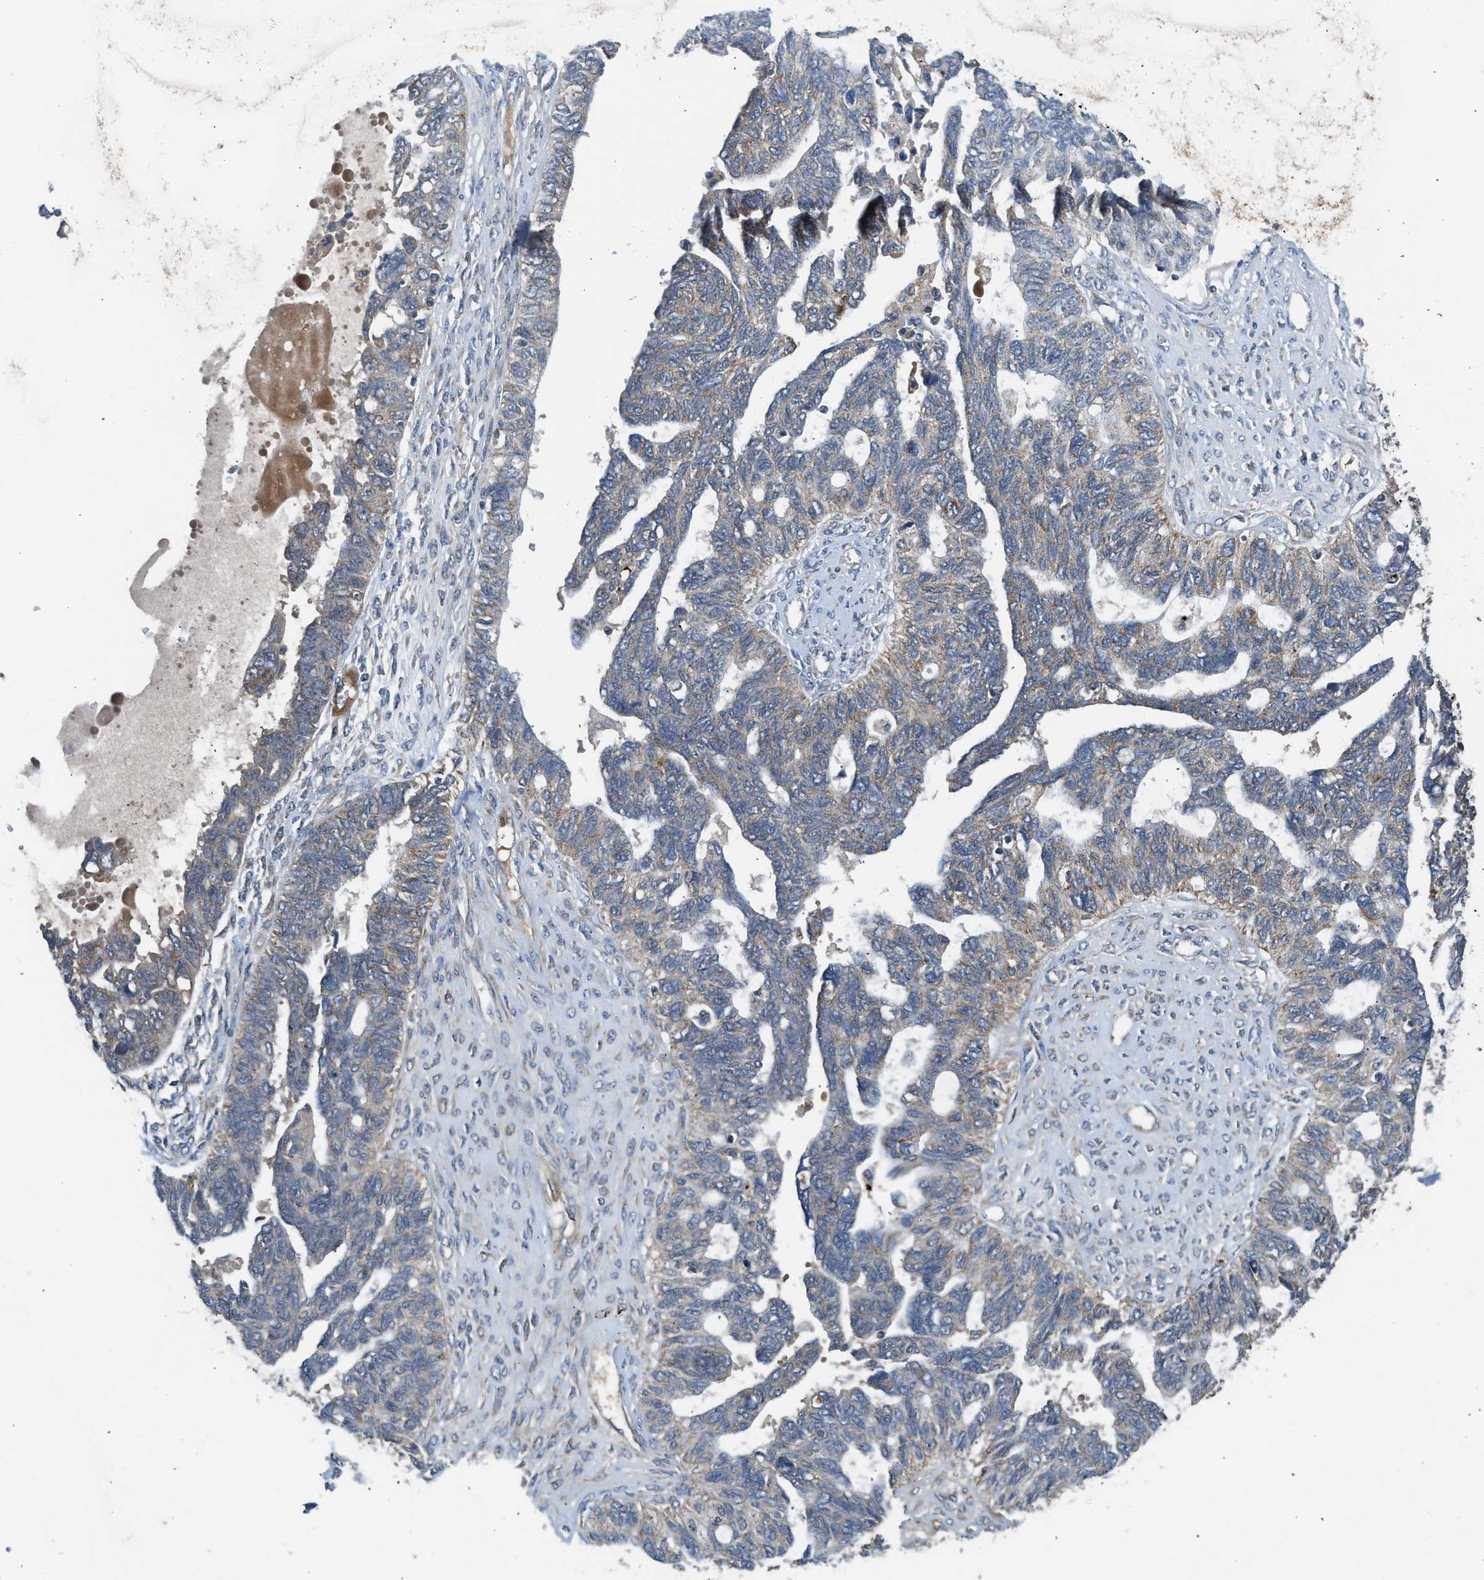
{"staining": {"intensity": "weak", "quantity": ">75%", "location": "cytoplasmic/membranous"}, "tissue": "ovarian cancer", "cell_type": "Tumor cells", "image_type": "cancer", "snomed": [{"axis": "morphology", "description": "Cystadenocarcinoma, serous, NOS"}, {"axis": "topography", "description": "Ovary"}], "caption": "Ovarian cancer stained with a protein marker reveals weak staining in tumor cells.", "gene": "STARD3", "patient": {"sex": "female", "age": 79}}